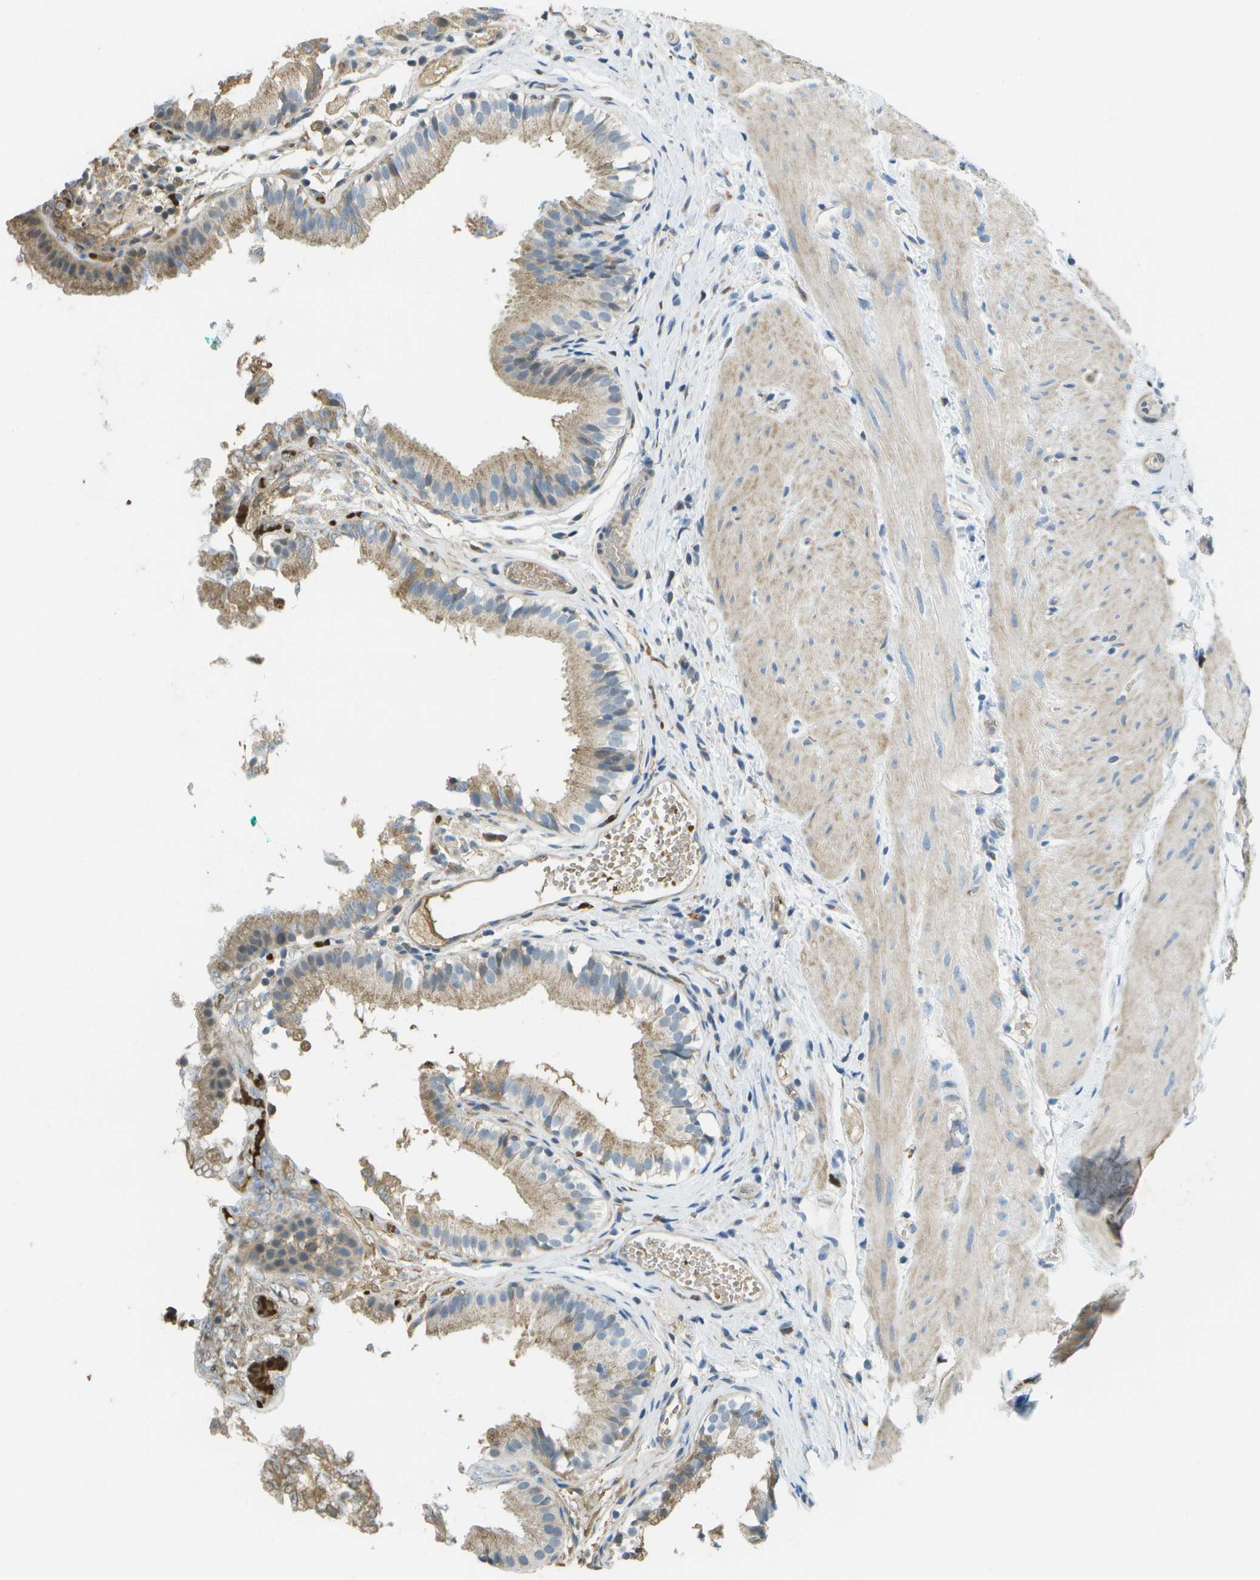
{"staining": {"intensity": "weak", "quantity": ">75%", "location": "cytoplasmic/membranous"}, "tissue": "gallbladder", "cell_type": "Glandular cells", "image_type": "normal", "snomed": [{"axis": "morphology", "description": "Normal tissue, NOS"}, {"axis": "topography", "description": "Gallbladder"}], "caption": "Normal gallbladder reveals weak cytoplasmic/membranous expression in approximately >75% of glandular cells Ihc stains the protein in brown and the nuclei are stained blue..", "gene": "CACHD1", "patient": {"sex": "female", "age": 26}}